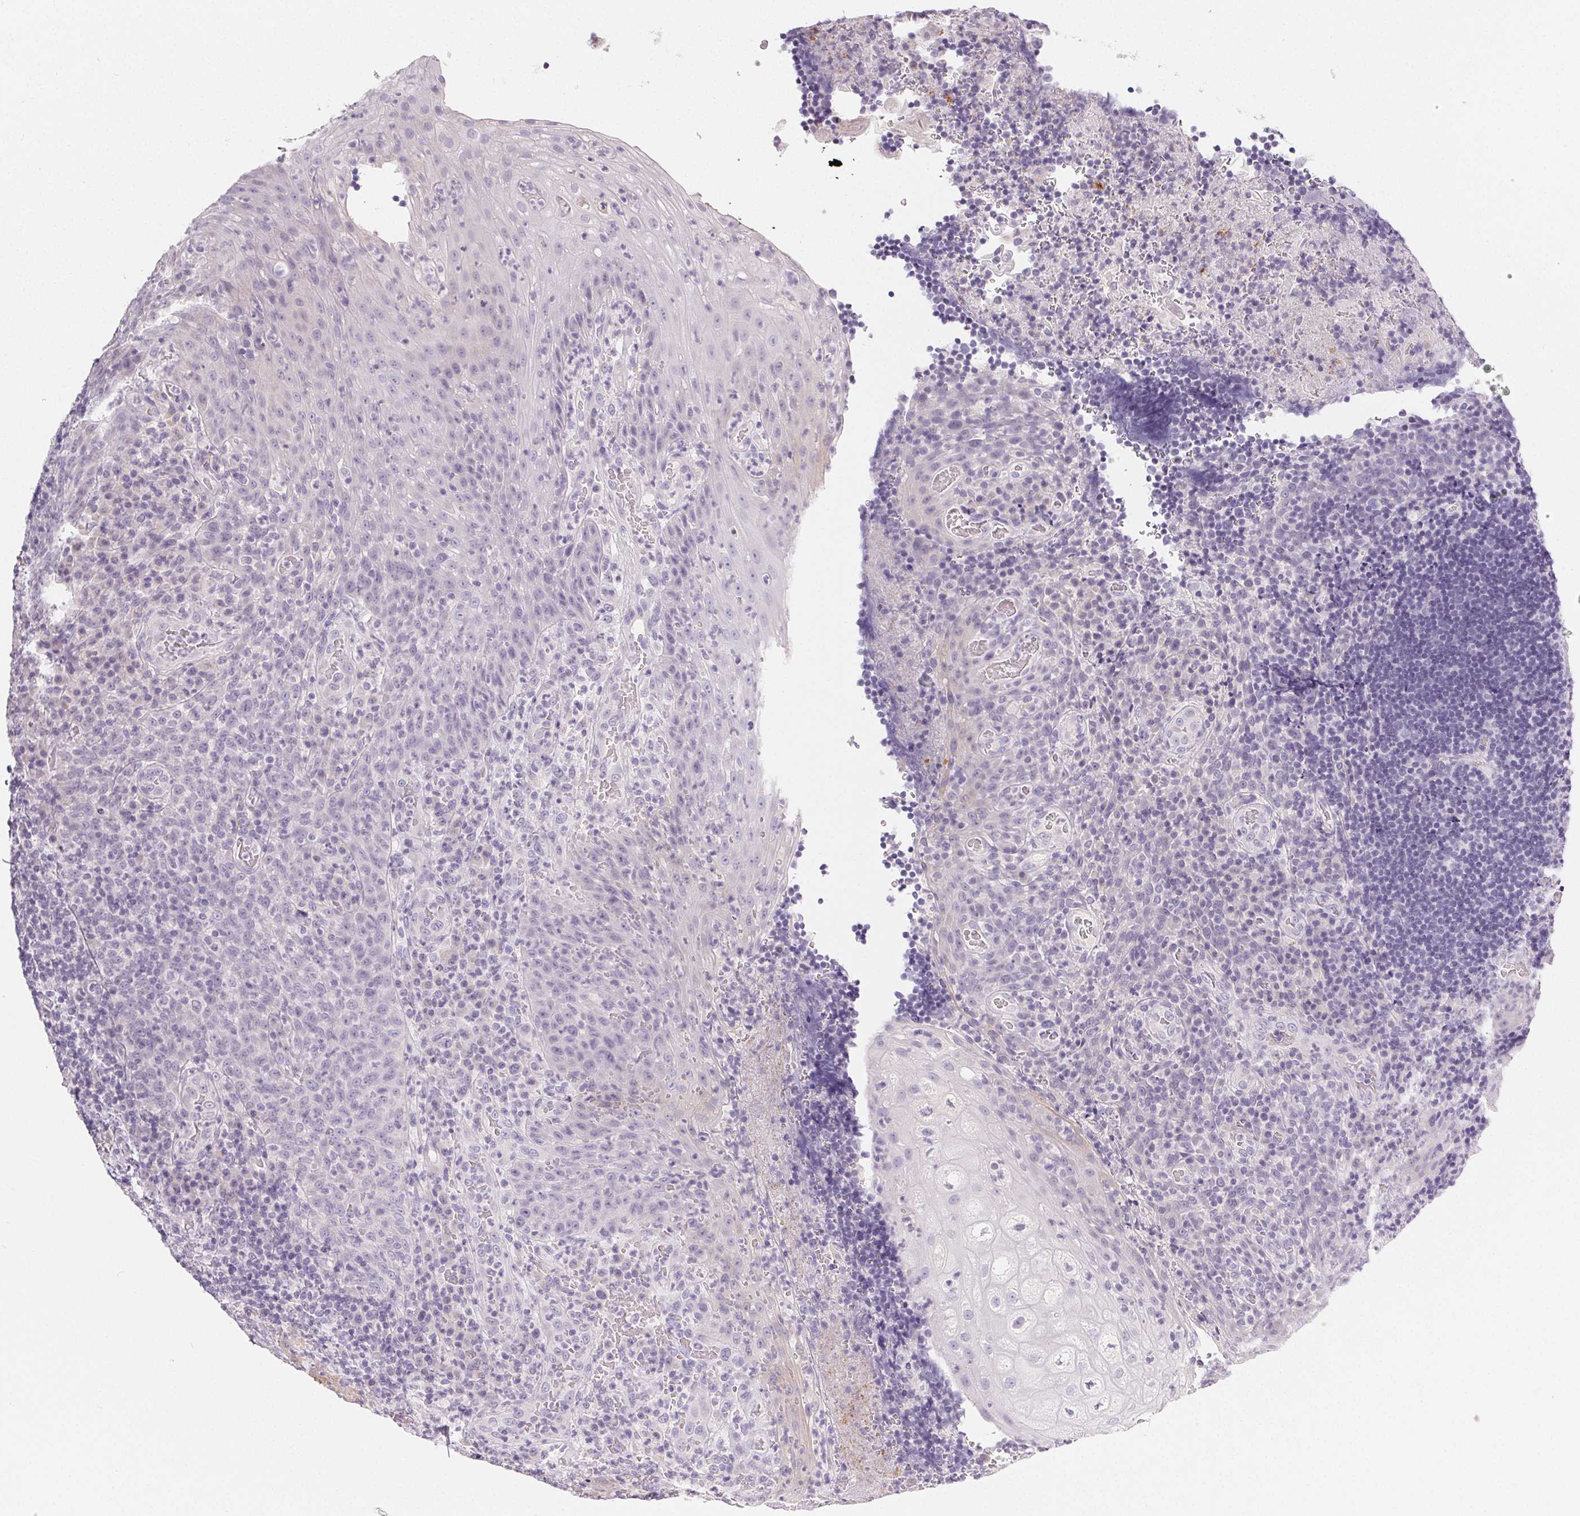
{"staining": {"intensity": "negative", "quantity": "none", "location": "none"}, "tissue": "tonsil", "cell_type": "Germinal center cells", "image_type": "normal", "snomed": [{"axis": "morphology", "description": "Normal tissue, NOS"}, {"axis": "topography", "description": "Tonsil"}], "caption": "This is an immunohistochemistry (IHC) photomicrograph of unremarkable tonsil. There is no positivity in germinal center cells.", "gene": "MIOX", "patient": {"sex": "male", "age": 17}}